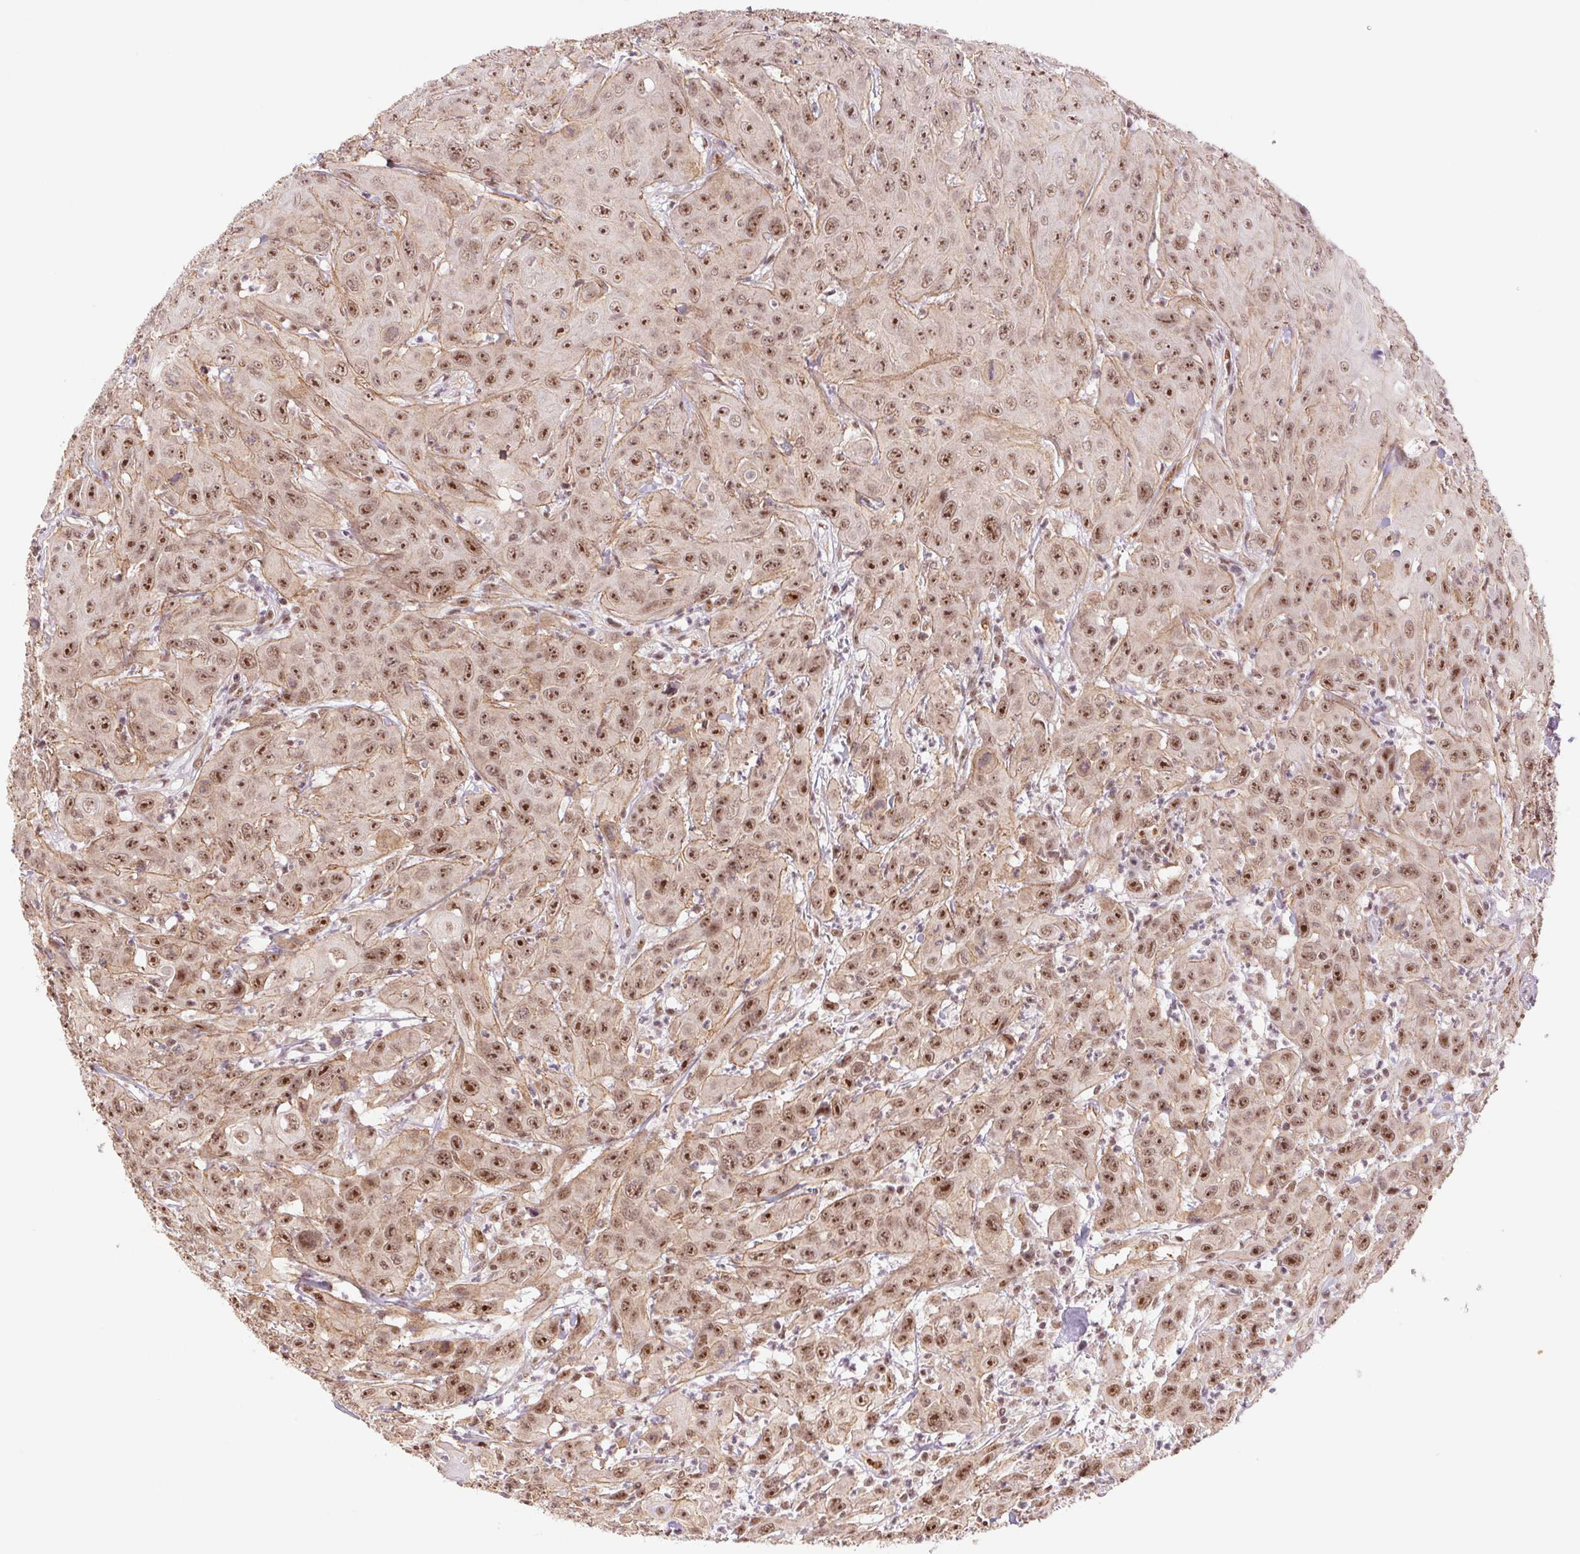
{"staining": {"intensity": "moderate", "quantity": ">75%", "location": "cytoplasmic/membranous,nuclear"}, "tissue": "head and neck cancer", "cell_type": "Tumor cells", "image_type": "cancer", "snomed": [{"axis": "morphology", "description": "Squamous cell carcinoma, NOS"}, {"axis": "topography", "description": "Skin"}, {"axis": "topography", "description": "Head-Neck"}], "caption": "The micrograph shows immunohistochemical staining of head and neck cancer (squamous cell carcinoma). There is moderate cytoplasmic/membranous and nuclear positivity is identified in about >75% of tumor cells.", "gene": "CWC25", "patient": {"sex": "male", "age": 80}}